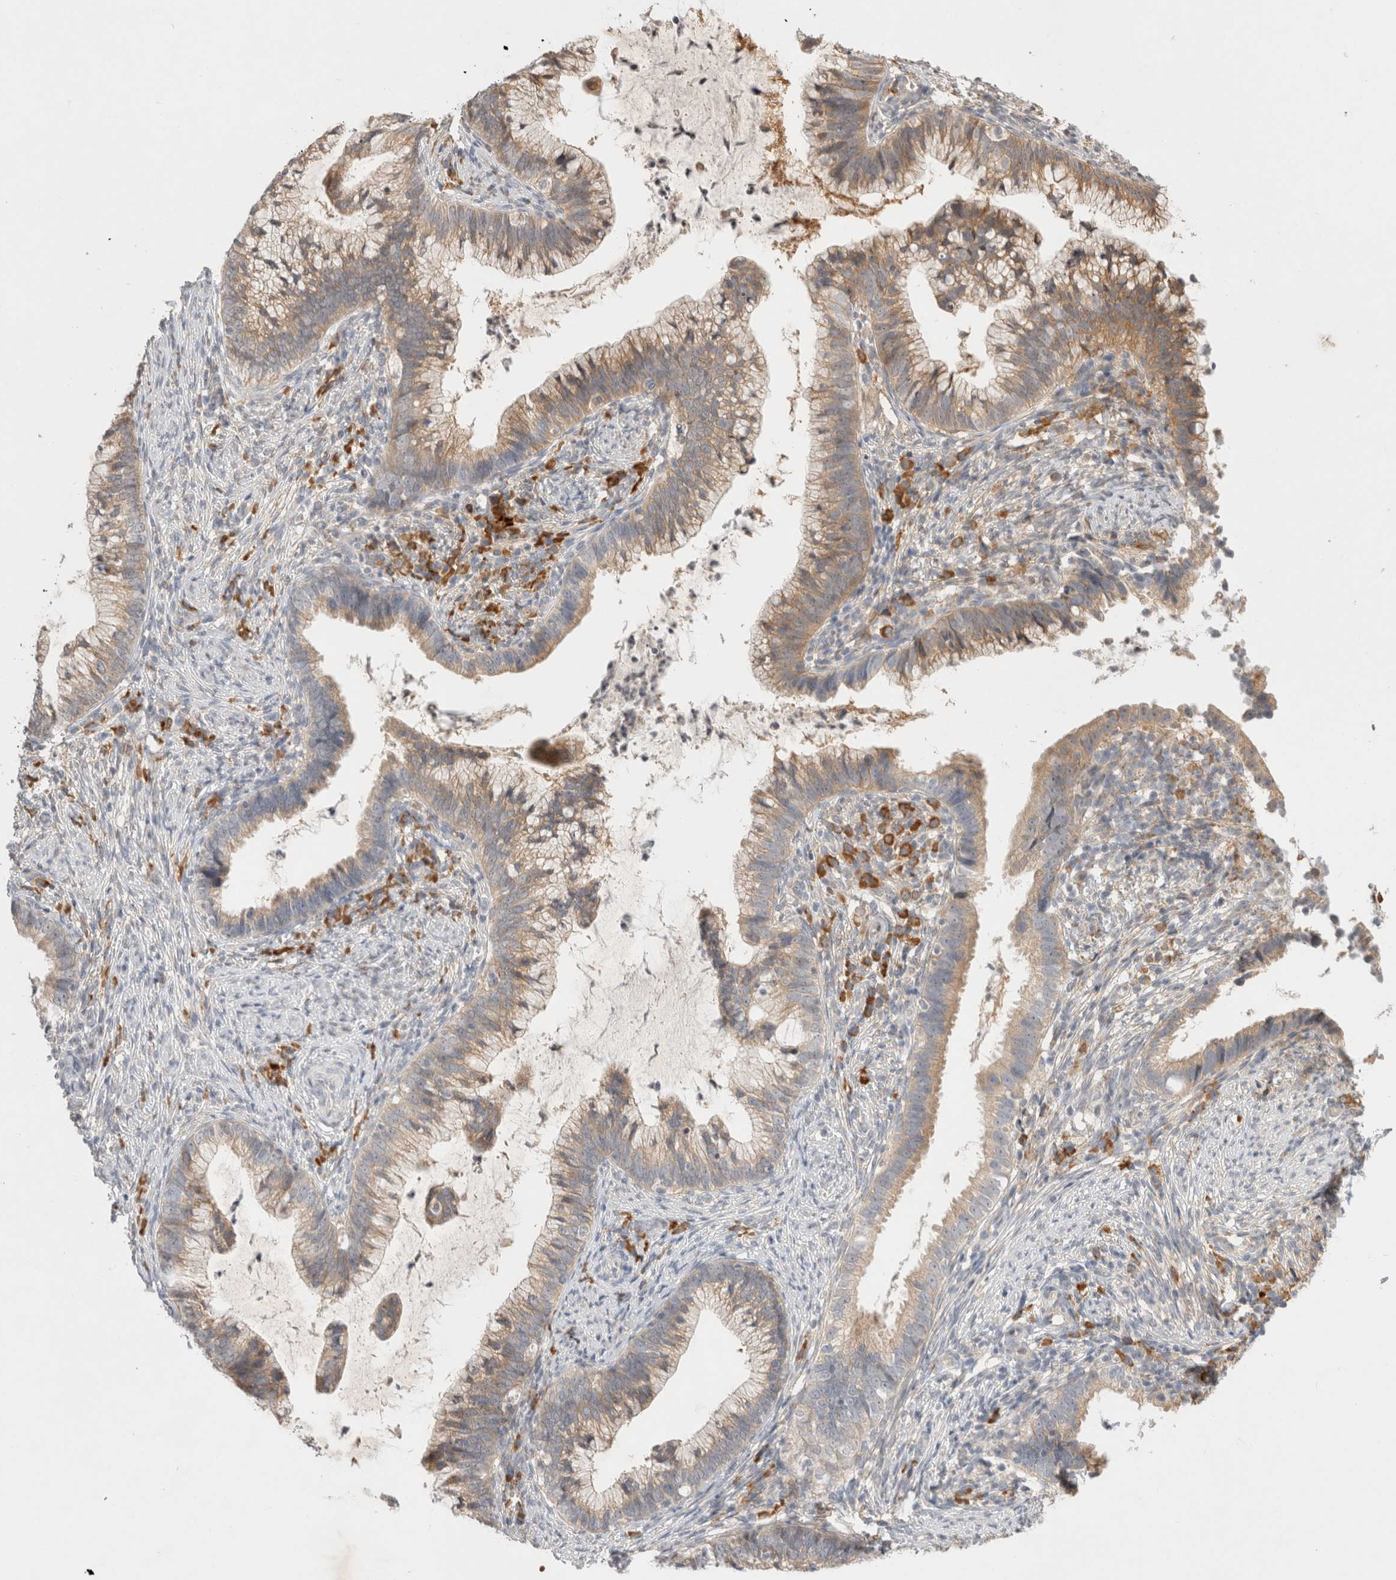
{"staining": {"intensity": "moderate", "quantity": ">75%", "location": "cytoplasmic/membranous"}, "tissue": "cervical cancer", "cell_type": "Tumor cells", "image_type": "cancer", "snomed": [{"axis": "morphology", "description": "Adenocarcinoma, NOS"}, {"axis": "topography", "description": "Cervix"}], "caption": "IHC of human cervical cancer (adenocarcinoma) reveals medium levels of moderate cytoplasmic/membranous expression in about >75% of tumor cells. The protein of interest is shown in brown color, while the nuclei are stained blue.", "gene": "NEDD4L", "patient": {"sex": "female", "age": 36}}